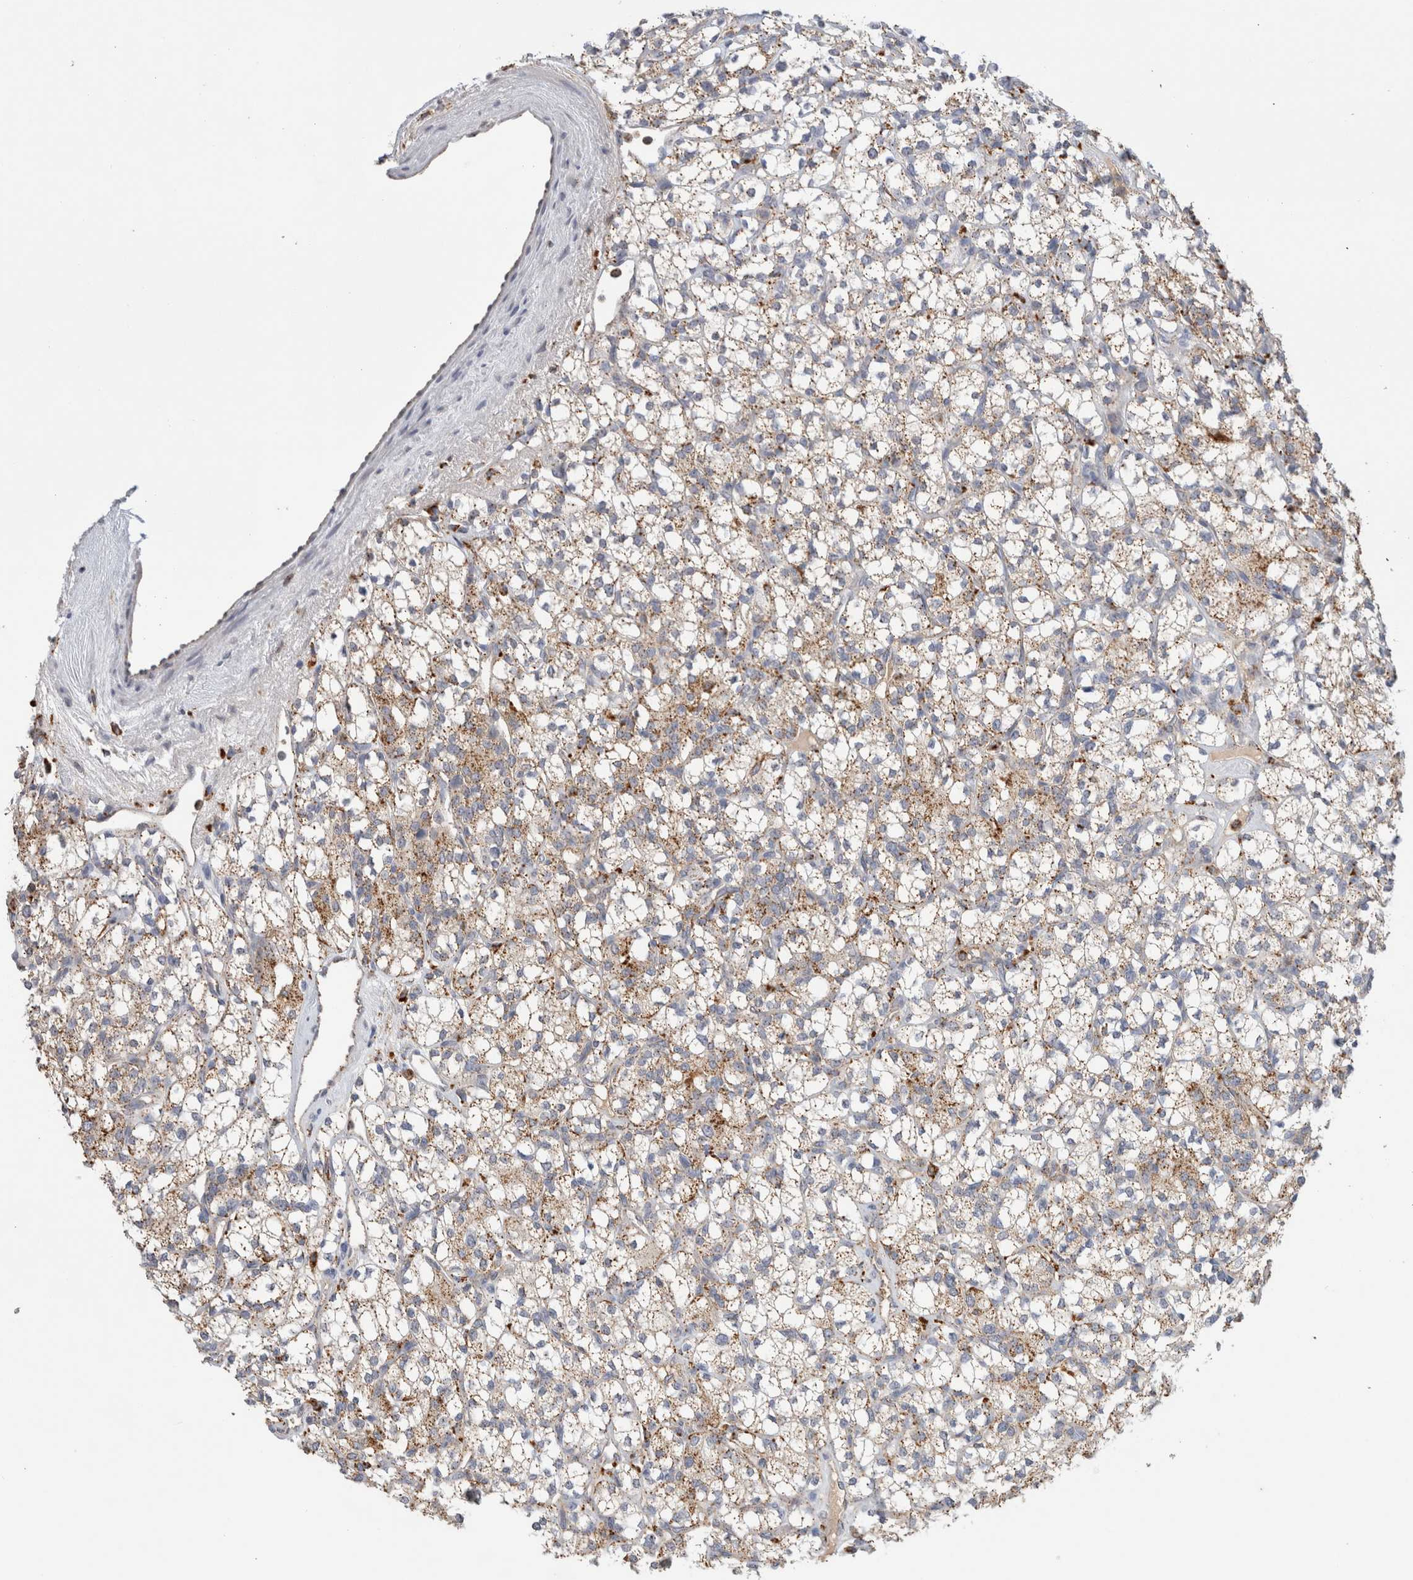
{"staining": {"intensity": "moderate", "quantity": ">75%", "location": "cytoplasmic/membranous"}, "tissue": "renal cancer", "cell_type": "Tumor cells", "image_type": "cancer", "snomed": [{"axis": "morphology", "description": "Adenocarcinoma, NOS"}, {"axis": "topography", "description": "Kidney"}], "caption": "Immunohistochemical staining of human renal cancer (adenocarcinoma) exhibits moderate cytoplasmic/membranous protein positivity in about >75% of tumor cells. Using DAB (brown) and hematoxylin (blue) stains, captured at high magnification using brightfield microscopy.", "gene": "GNS", "patient": {"sex": "male", "age": 77}}